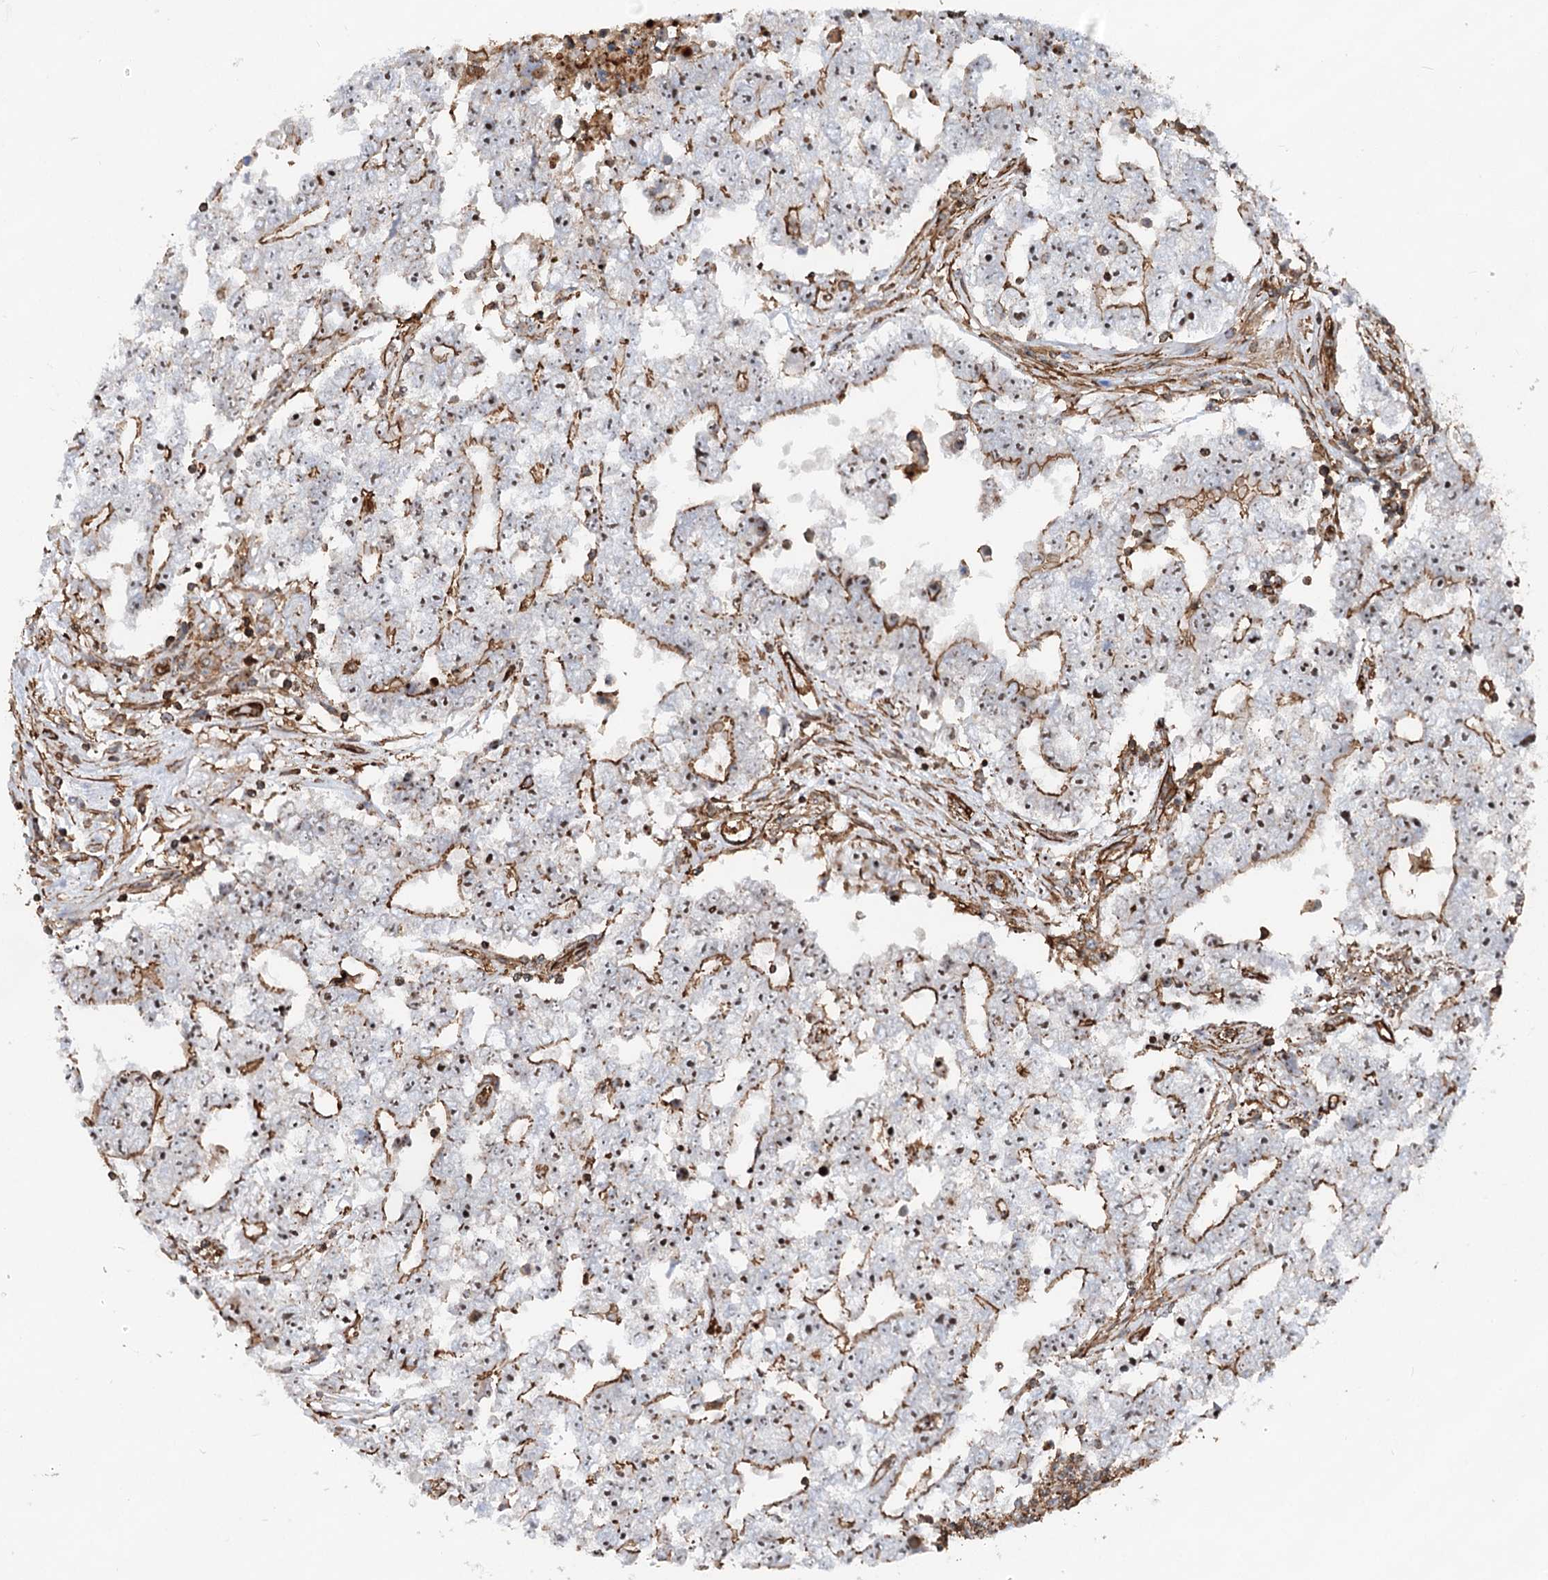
{"staining": {"intensity": "moderate", "quantity": ">75%", "location": "cytoplasmic/membranous,nuclear"}, "tissue": "testis cancer", "cell_type": "Tumor cells", "image_type": "cancer", "snomed": [{"axis": "morphology", "description": "Carcinoma, Embryonal, NOS"}, {"axis": "topography", "description": "Testis"}], "caption": "Immunohistochemical staining of embryonal carcinoma (testis) shows moderate cytoplasmic/membranous and nuclear protein positivity in about >75% of tumor cells. (Stains: DAB (3,3'-diaminobenzidine) in brown, nuclei in blue, Microscopy: brightfield microscopy at high magnification).", "gene": "WDR36", "patient": {"sex": "male", "age": 25}}